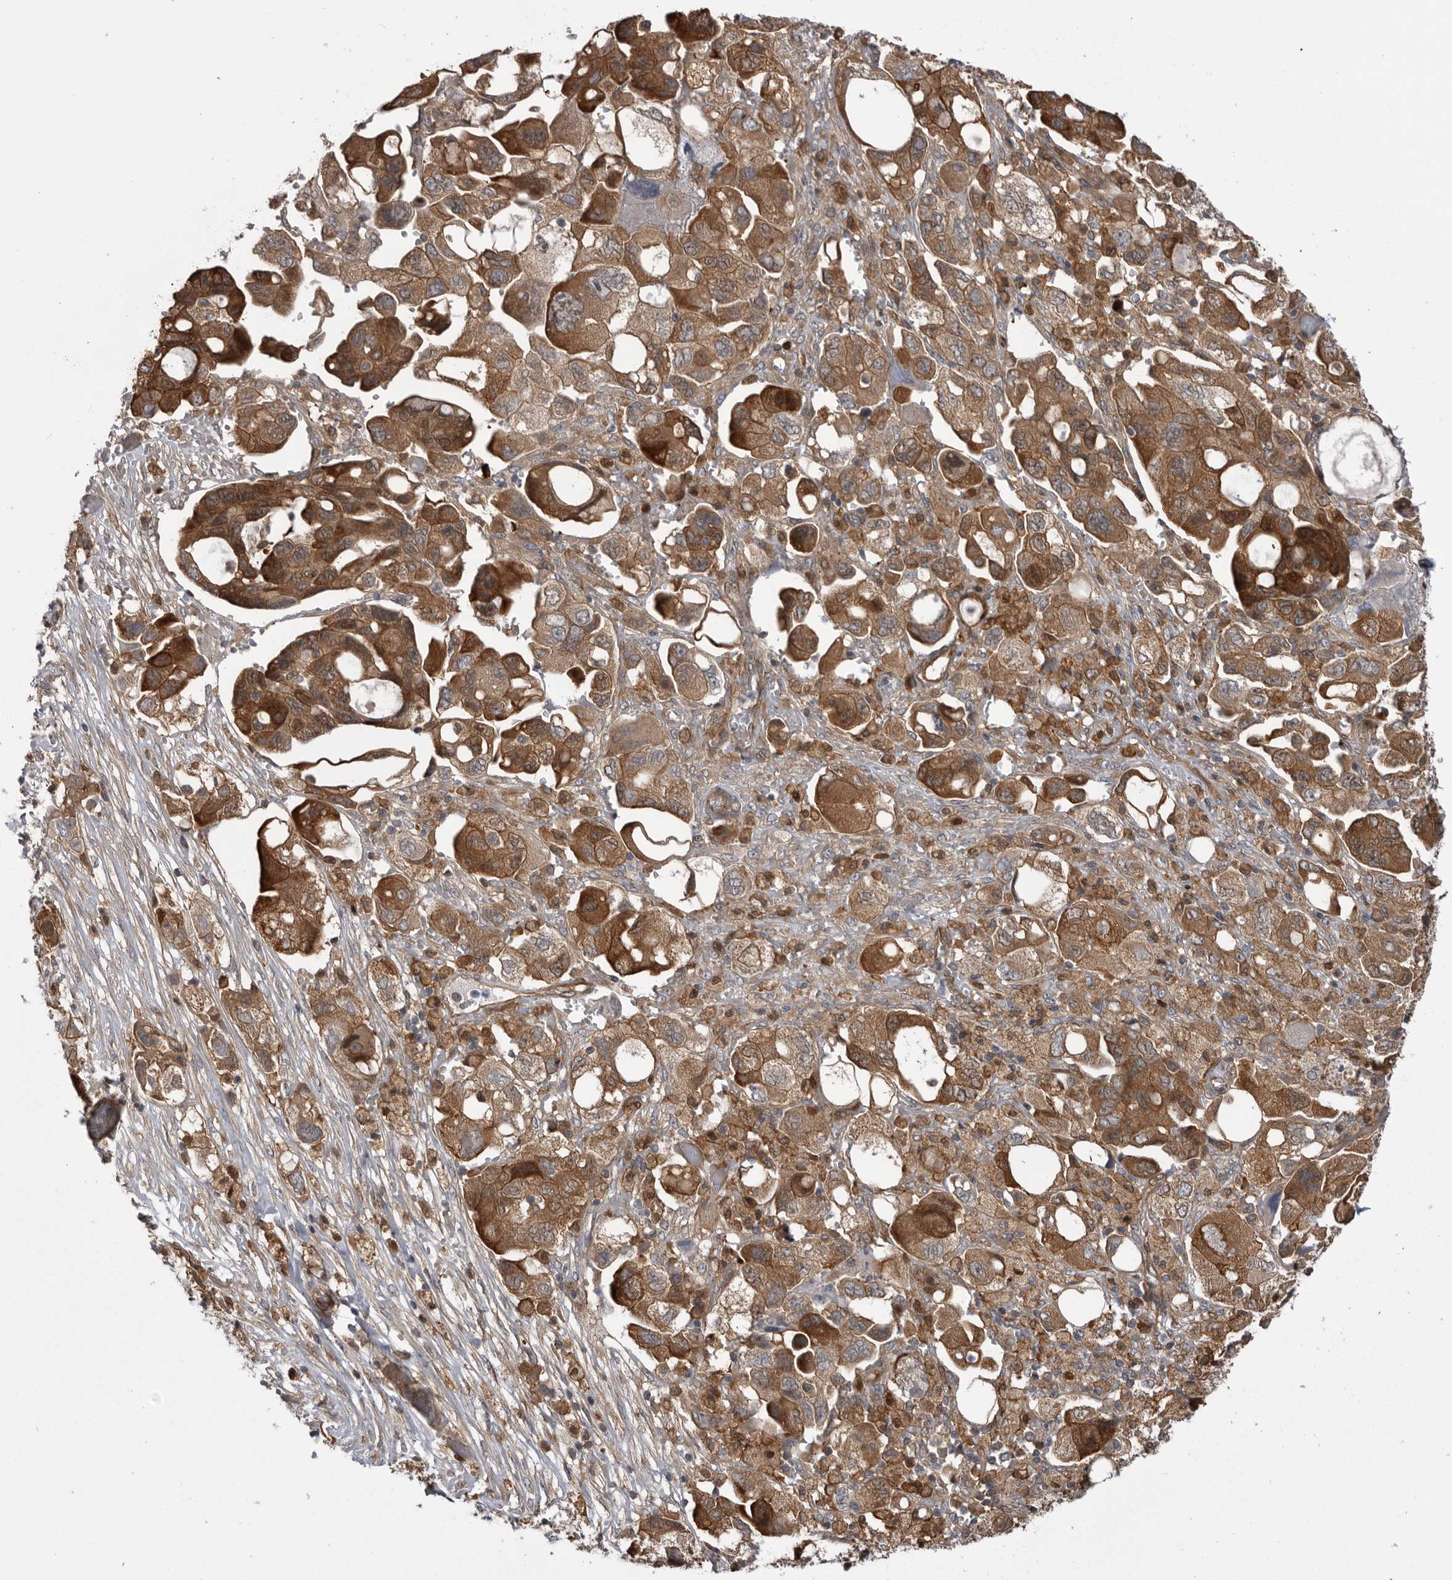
{"staining": {"intensity": "moderate", "quantity": ">75%", "location": "cytoplasmic/membranous"}, "tissue": "ovarian cancer", "cell_type": "Tumor cells", "image_type": "cancer", "snomed": [{"axis": "morphology", "description": "Carcinoma, NOS"}, {"axis": "morphology", "description": "Cystadenocarcinoma, serous, NOS"}, {"axis": "topography", "description": "Ovary"}], "caption": "A photomicrograph of human ovarian cancer (serous cystadenocarcinoma) stained for a protein displays moderate cytoplasmic/membranous brown staining in tumor cells.", "gene": "RAB3GAP2", "patient": {"sex": "female", "age": 69}}